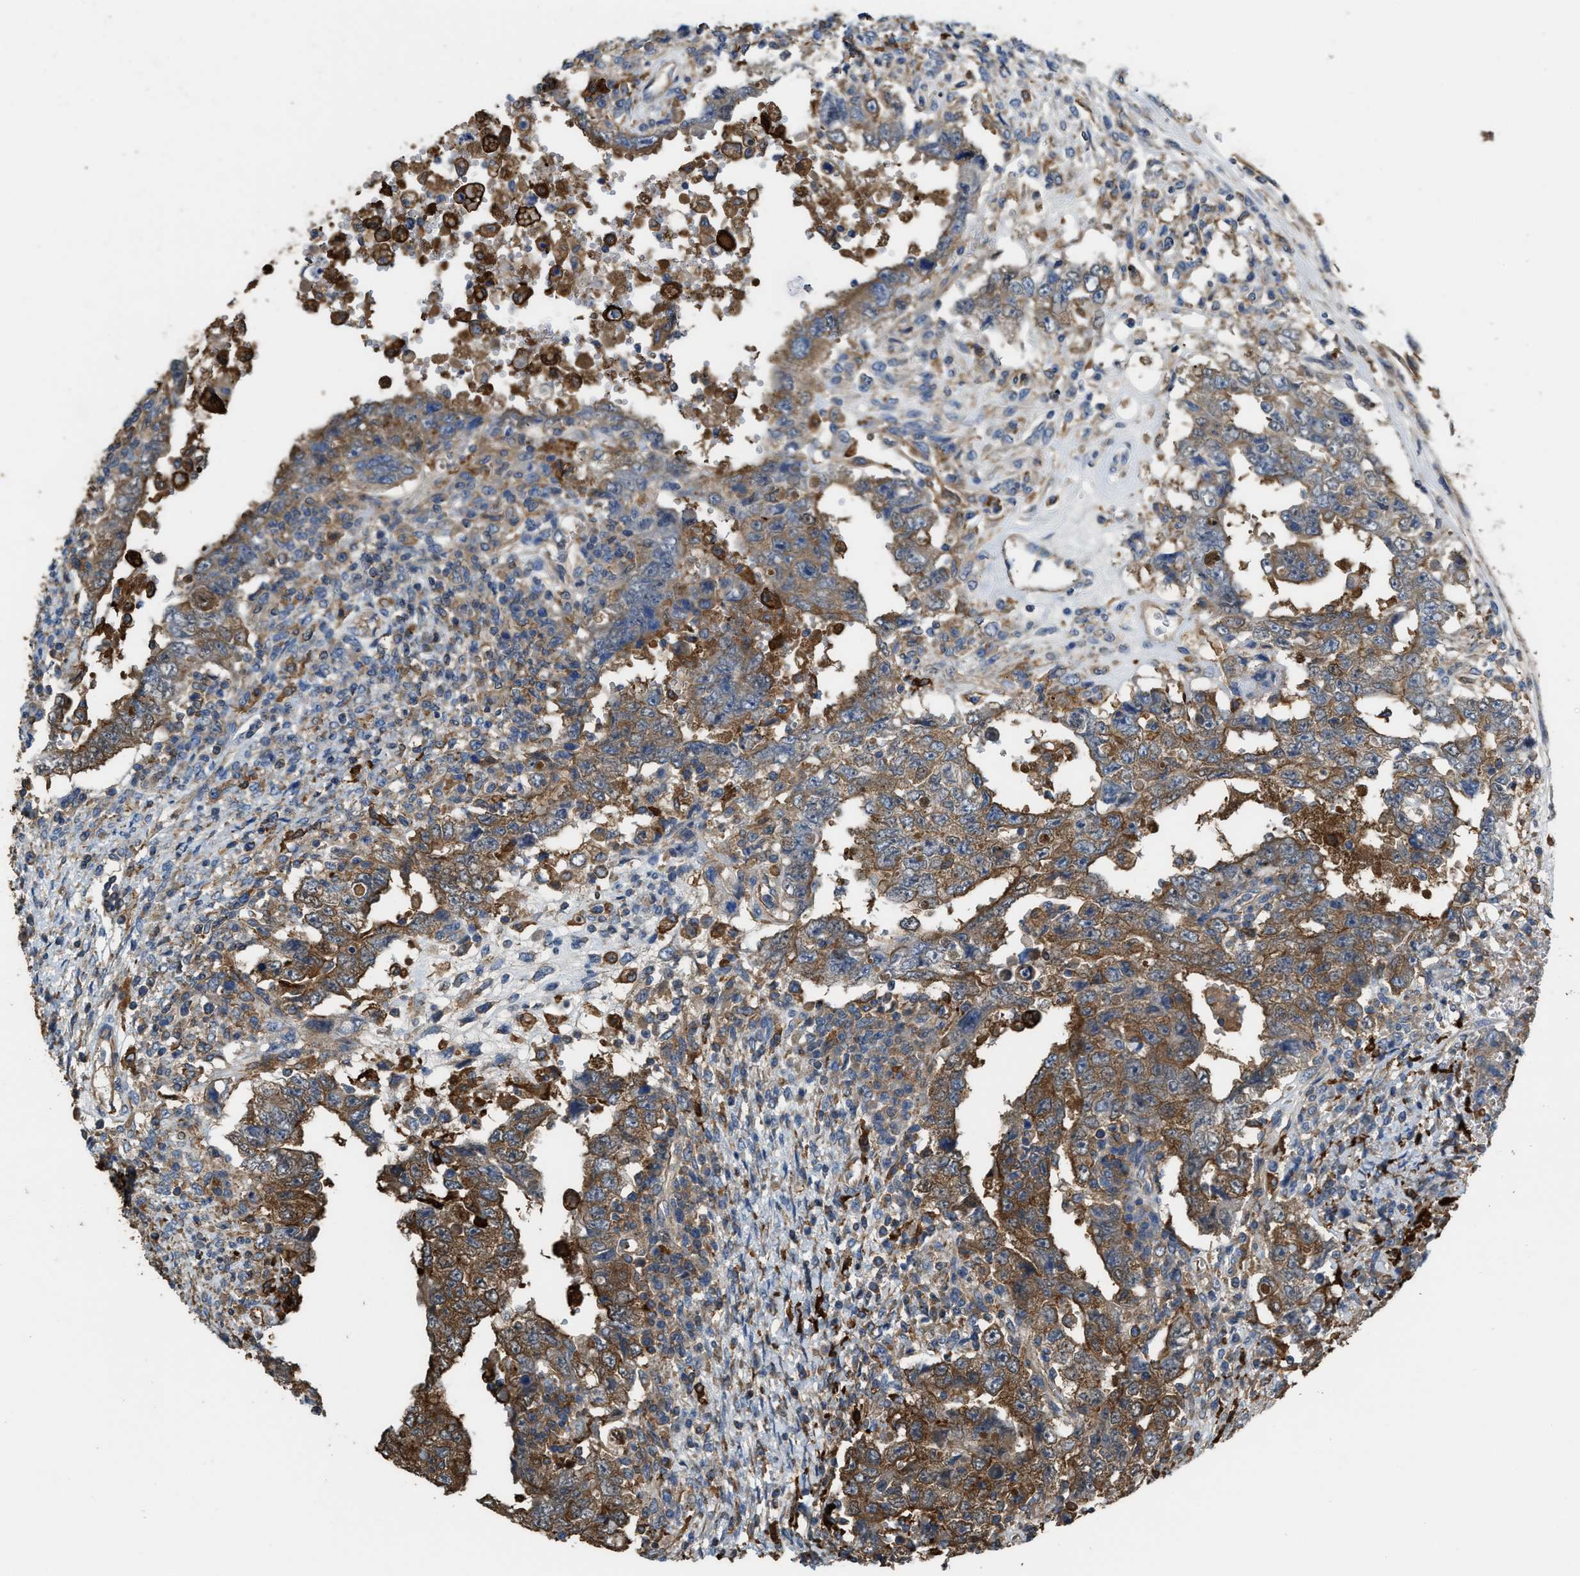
{"staining": {"intensity": "moderate", "quantity": ">75%", "location": "cytoplasmic/membranous"}, "tissue": "testis cancer", "cell_type": "Tumor cells", "image_type": "cancer", "snomed": [{"axis": "morphology", "description": "Carcinoma, Embryonal, NOS"}, {"axis": "topography", "description": "Testis"}], "caption": "High-magnification brightfield microscopy of testis embryonal carcinoma stained with DAB (brown) and counterstained with hematoxylin (blue). tumor cells exhibit moderate cytoplasmic/membranous staining is seen in approximately>75% of cells.", "gene": "ATIC", "patient": {"sex": "male", "age": 26}}